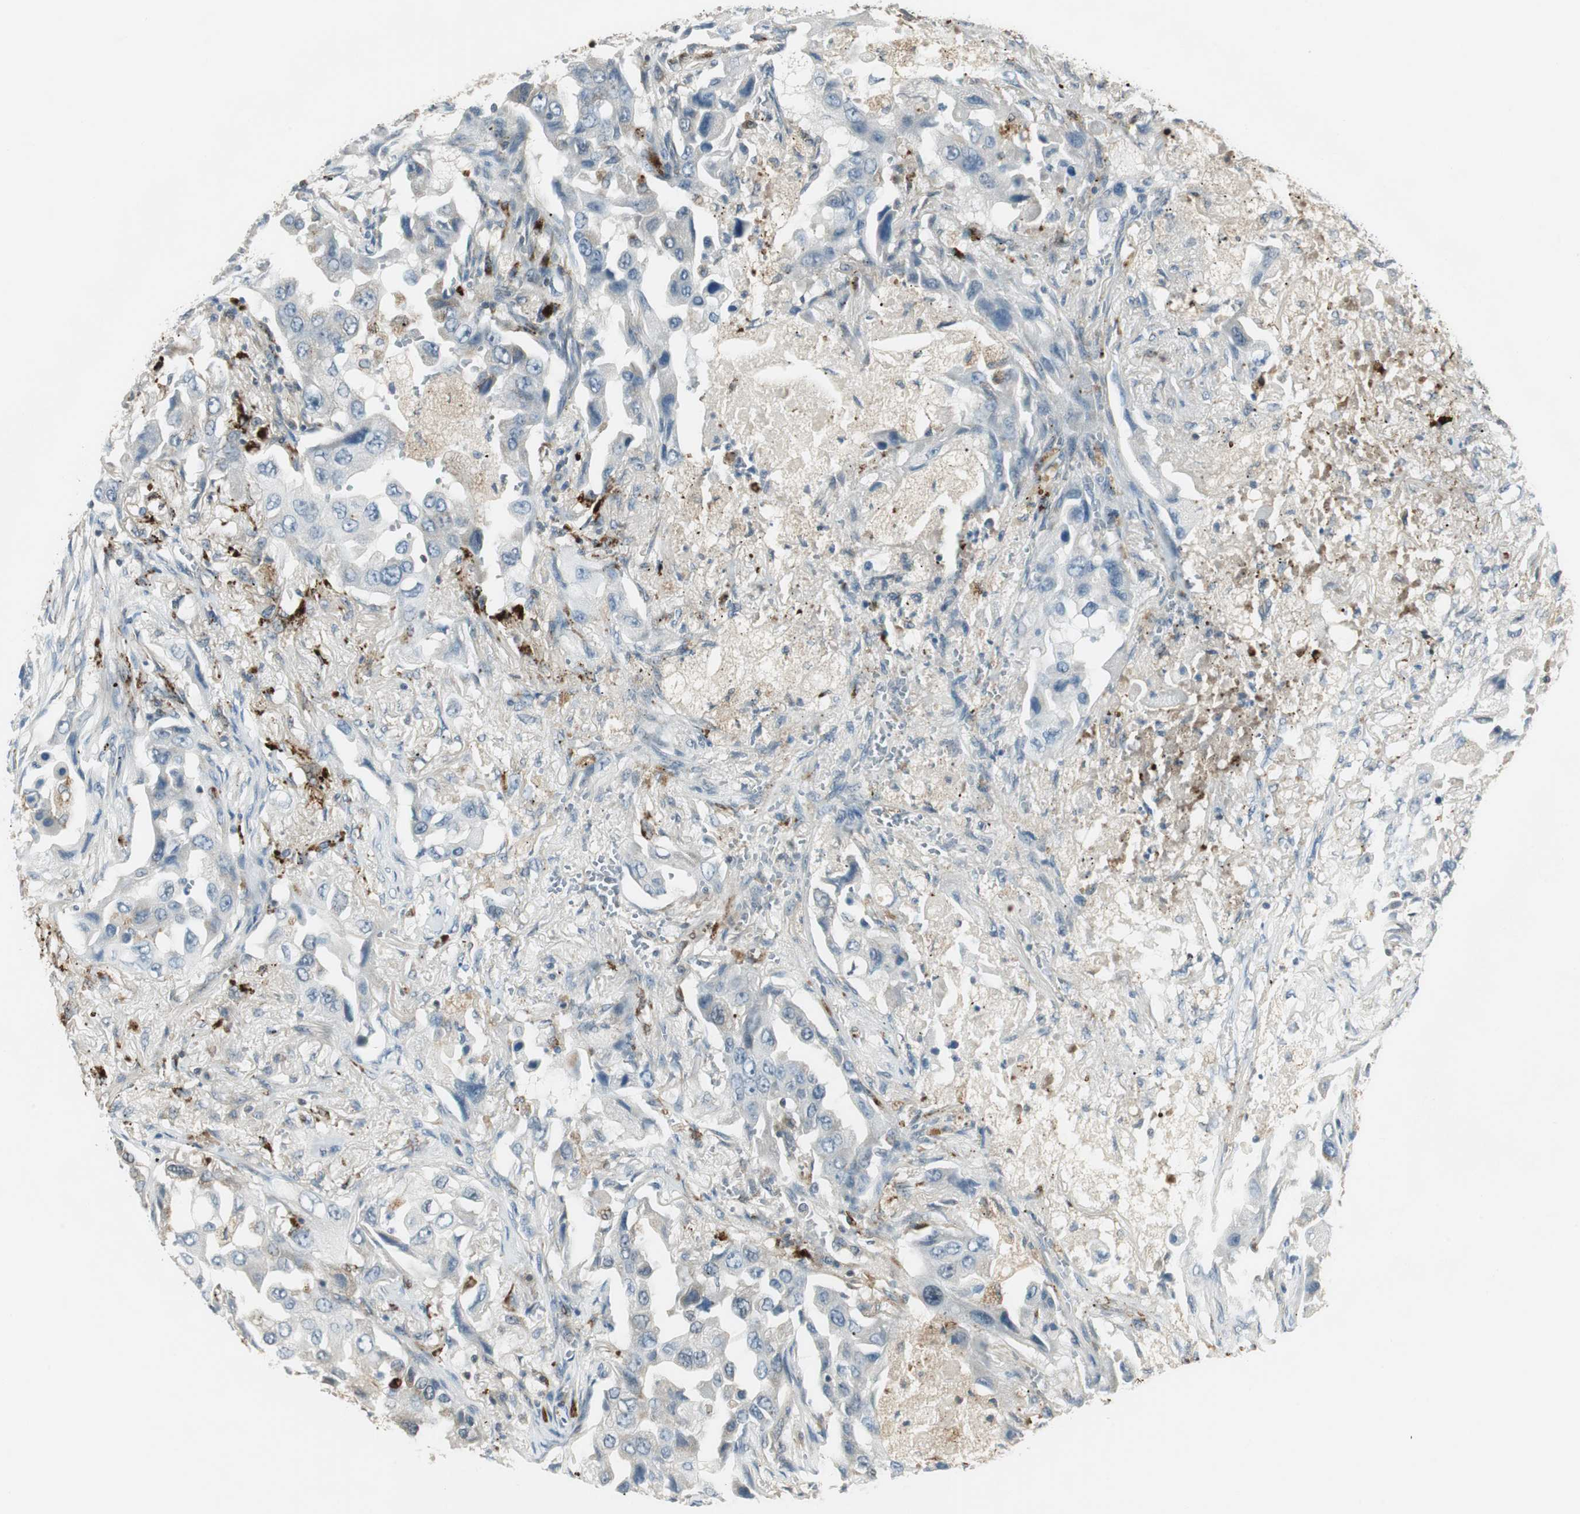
{"staining": {"intensity": "negative", "quantity": "none", "location": "none"}, "tissue": "lung cancer", "cell_type": "Tumor cells", "image_type": "cancer", "snomed": [{"axis": "morphology", "description": "Adenocarcinoma, NOS"}, {"axis": "topography", "description": "Lung"}], "caption": "Histopathology image shows no protein positivity in tumor cells of lung cancer tissue.", "gene": "NCK1", "patient": {"sex": "female", "age": 65}}